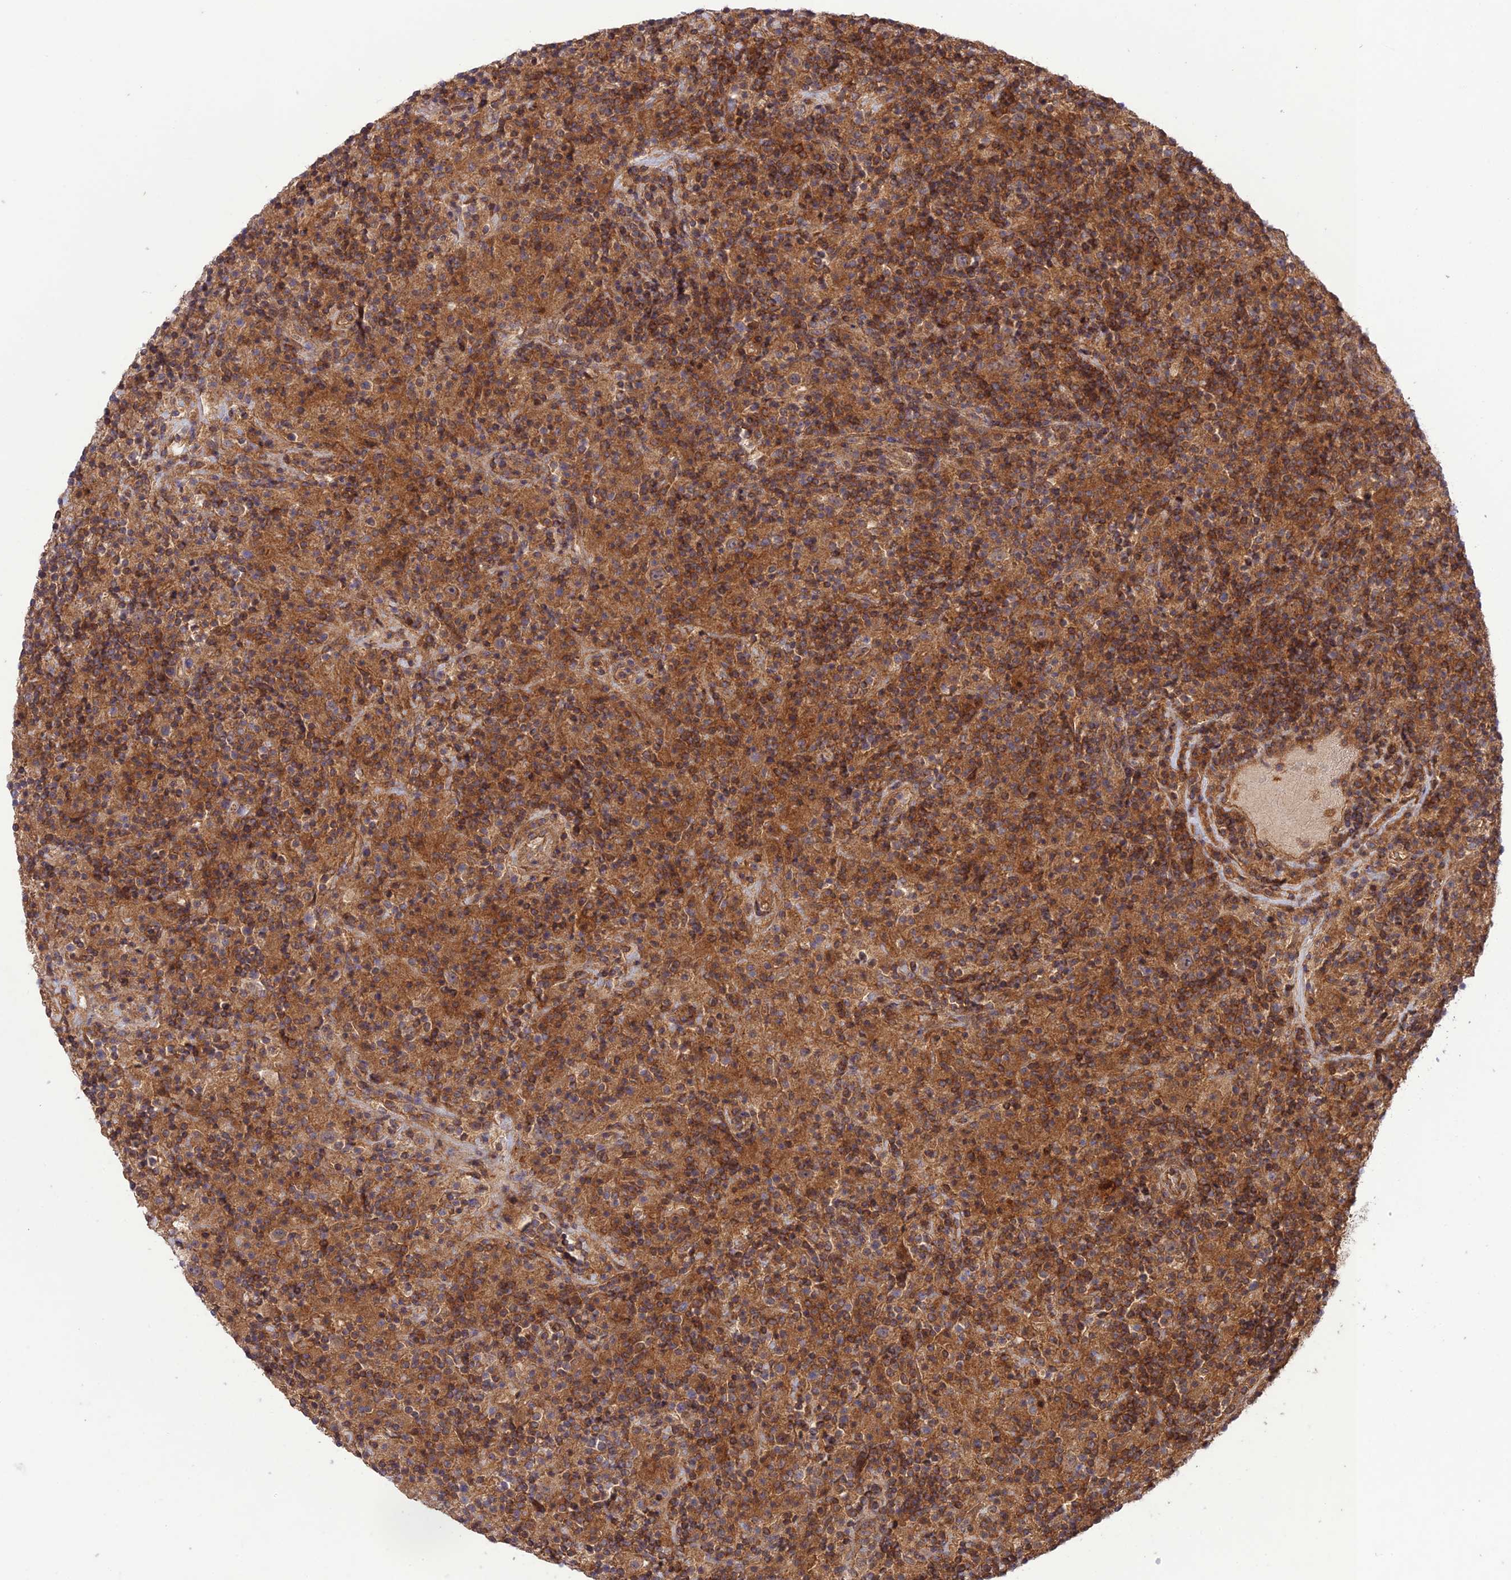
{"staining": {"intensity": "weak", "quantity": ">75%", "location": "cytoplasmic/membranous"}, "tissue": "lymphoma", "cell_type": "Tumor cells", "image_type": "cancer", "snomed": [{"axis": "morphology", "description": "Hodgkin's disease, NOS"}, {"axis": "topography", "description": "Lymph node"}], "caption": "Immunohistochemical staining of Hodgkin's disease reveals low levels of weak cytoplasmic/membranous protein expression in about >75% of tumor cells. (DAB IHC, brown staining for protein, blue staining for nuclei).", "gene": "FCHSD1", "patient": {"sex": "male", "age": 70}}